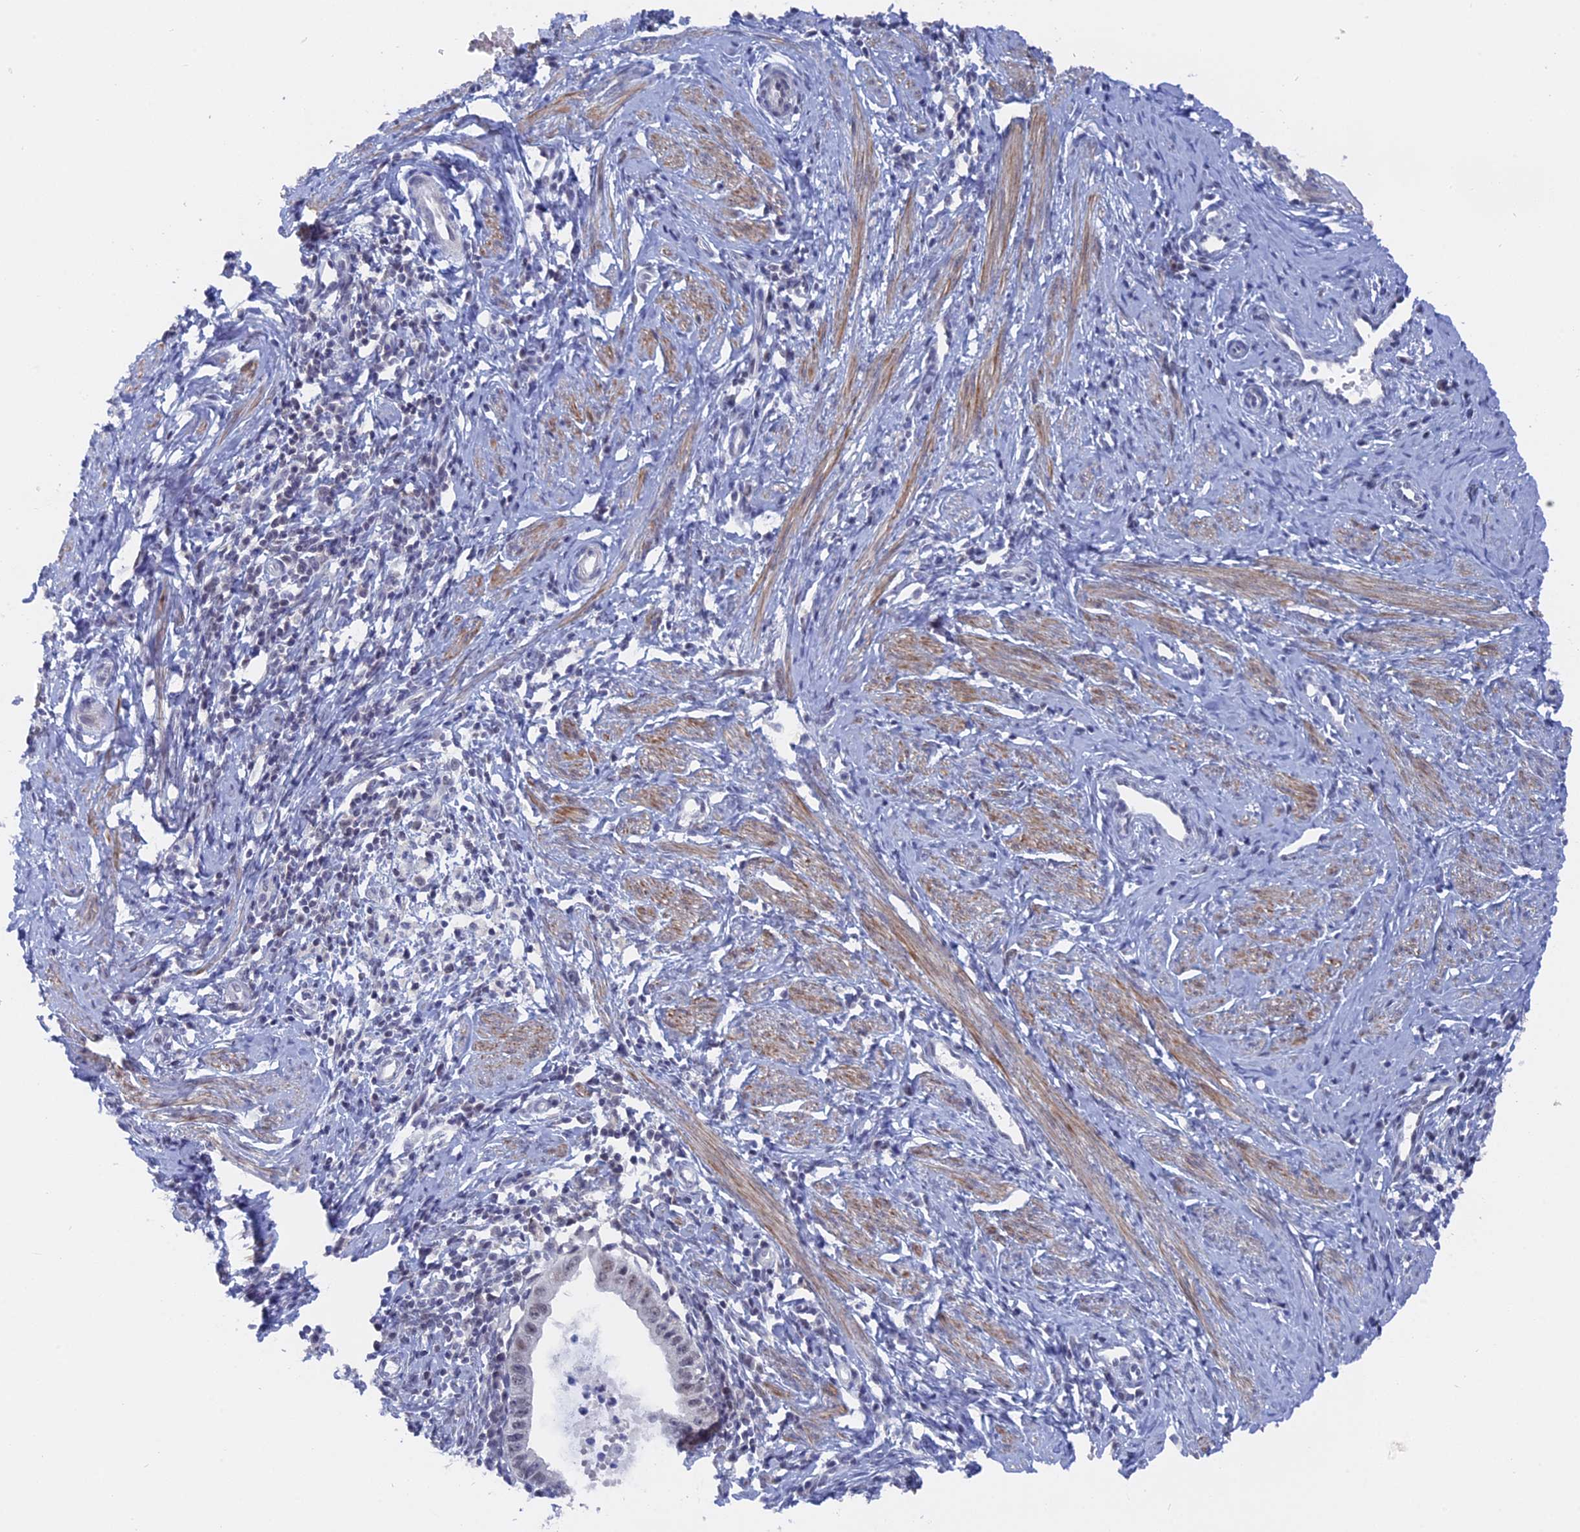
{"staining": {"intensity": "weak", "quantity": "25%-75%", "location": "nuclear"}, "tissue": "cervical cancer", "cell_type": "Tumor cells", "image_type": "cancer", "snomed": [{"axis": "morphology", "description": "Adenocarcinoma, NOS"}, {"axis": "topography", "description": "Cervix"}], "caption": "This histopathology image demonstrates immunohistochemistry staining of adenocarcinoma (cervical), with low weak nuclear staining in about 25%-75% of tumor cells.", "gene": "BRD2", "patient": {"sex": "female", "age": 36}}